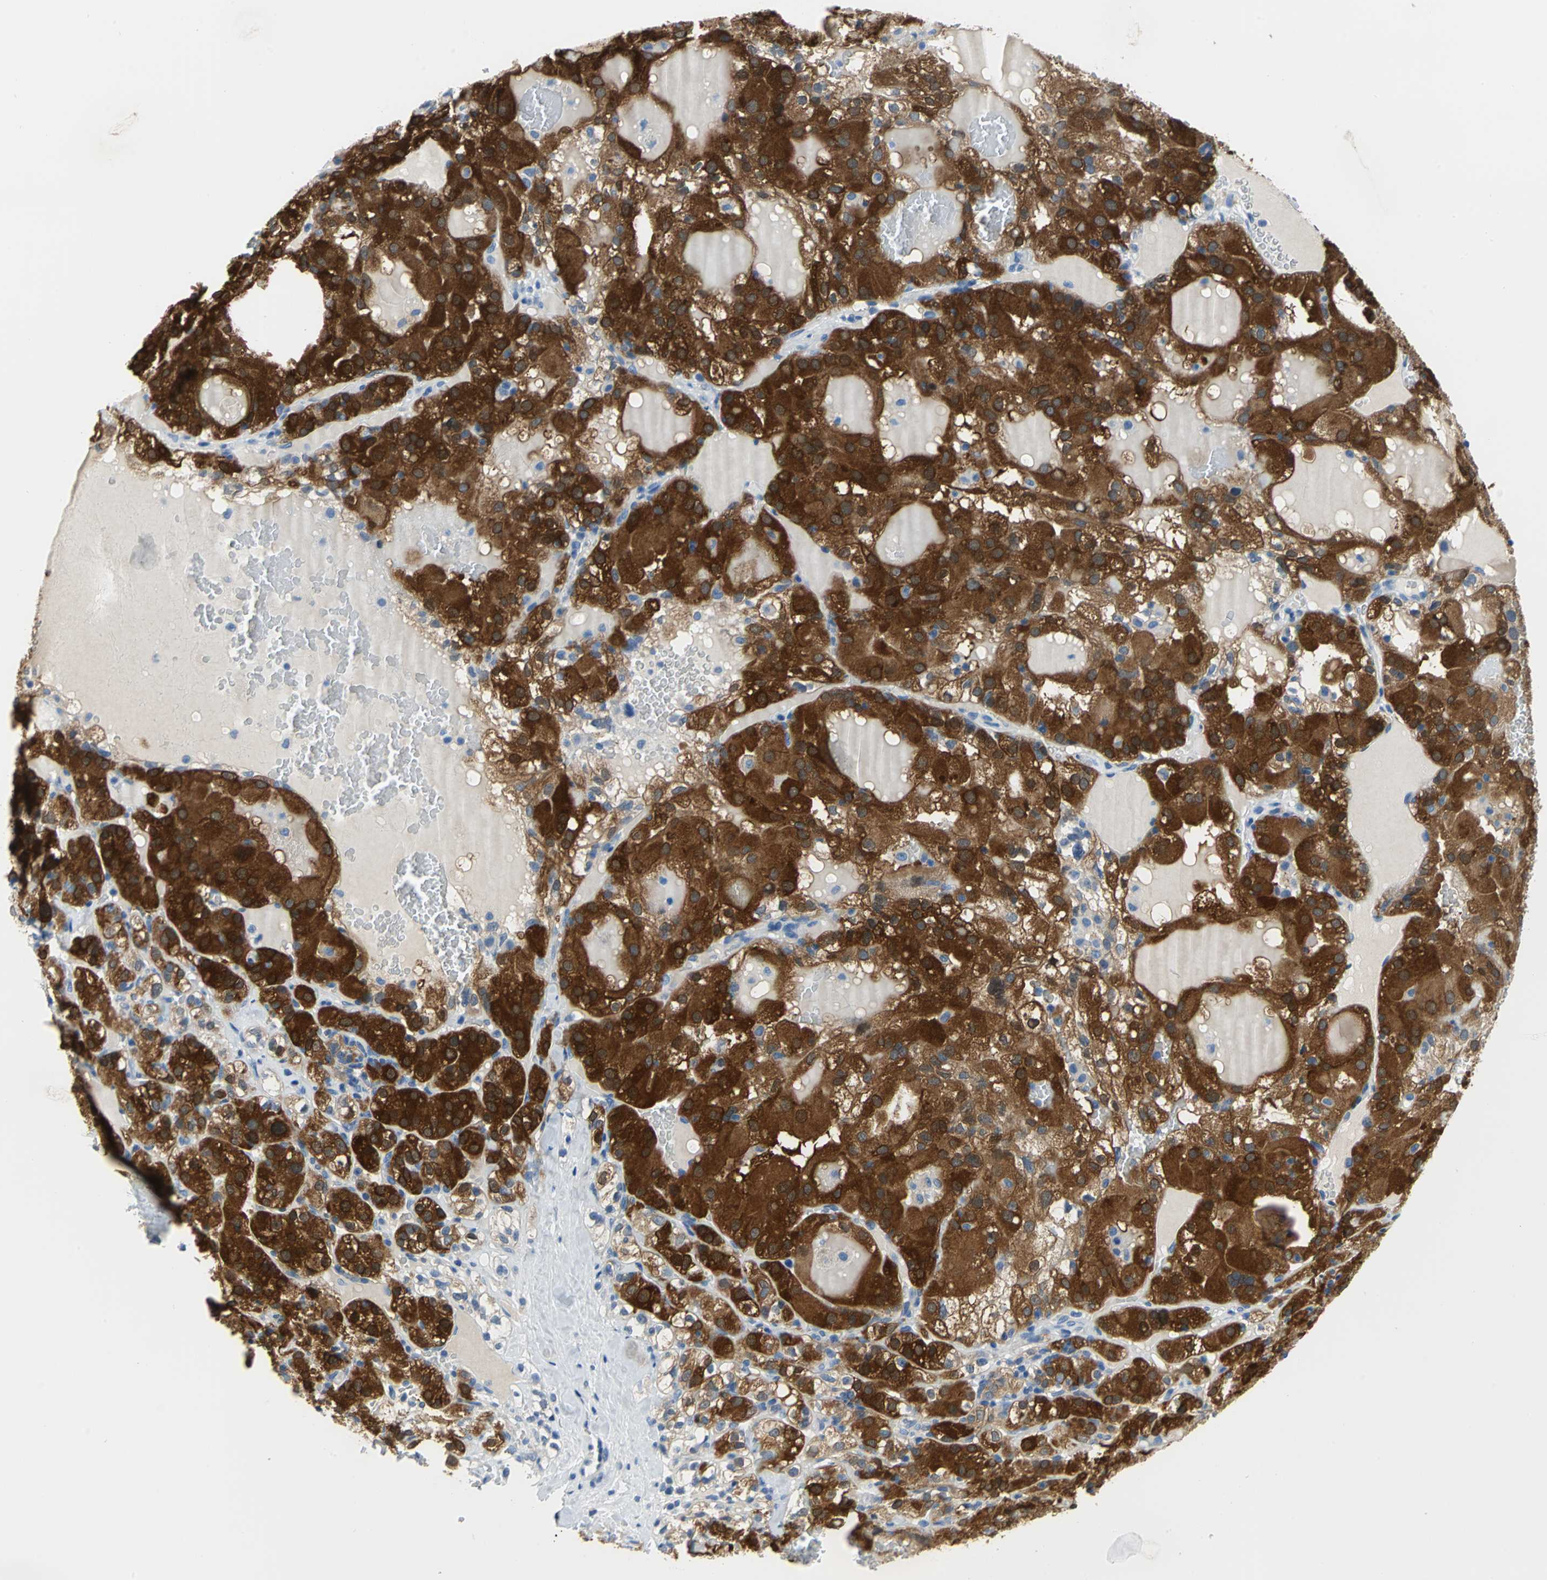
{"staining": {"intensity": "strong", "quantity": ">75%", "location": "cytoplasmic/membranous"}, "tissue": "renal cancer", "cell_type": "Tumor cells", "image_type": "cancer", "snomed": [{"axis": "morphology", "description": "Normal tissue, NOS"}, {"axis": "morphology", "description": "Adenocarcinoma, NOS"}, {"axis": "topography", "description": "Kidney"}], "caption": "Strong cytoplasmic/membranous protein positivity is seen in approximately >75% of tumor cells in adenocarcinoma (renal).", "gene": "PKLR", "patient": {"sex": "male", "age": 61}}